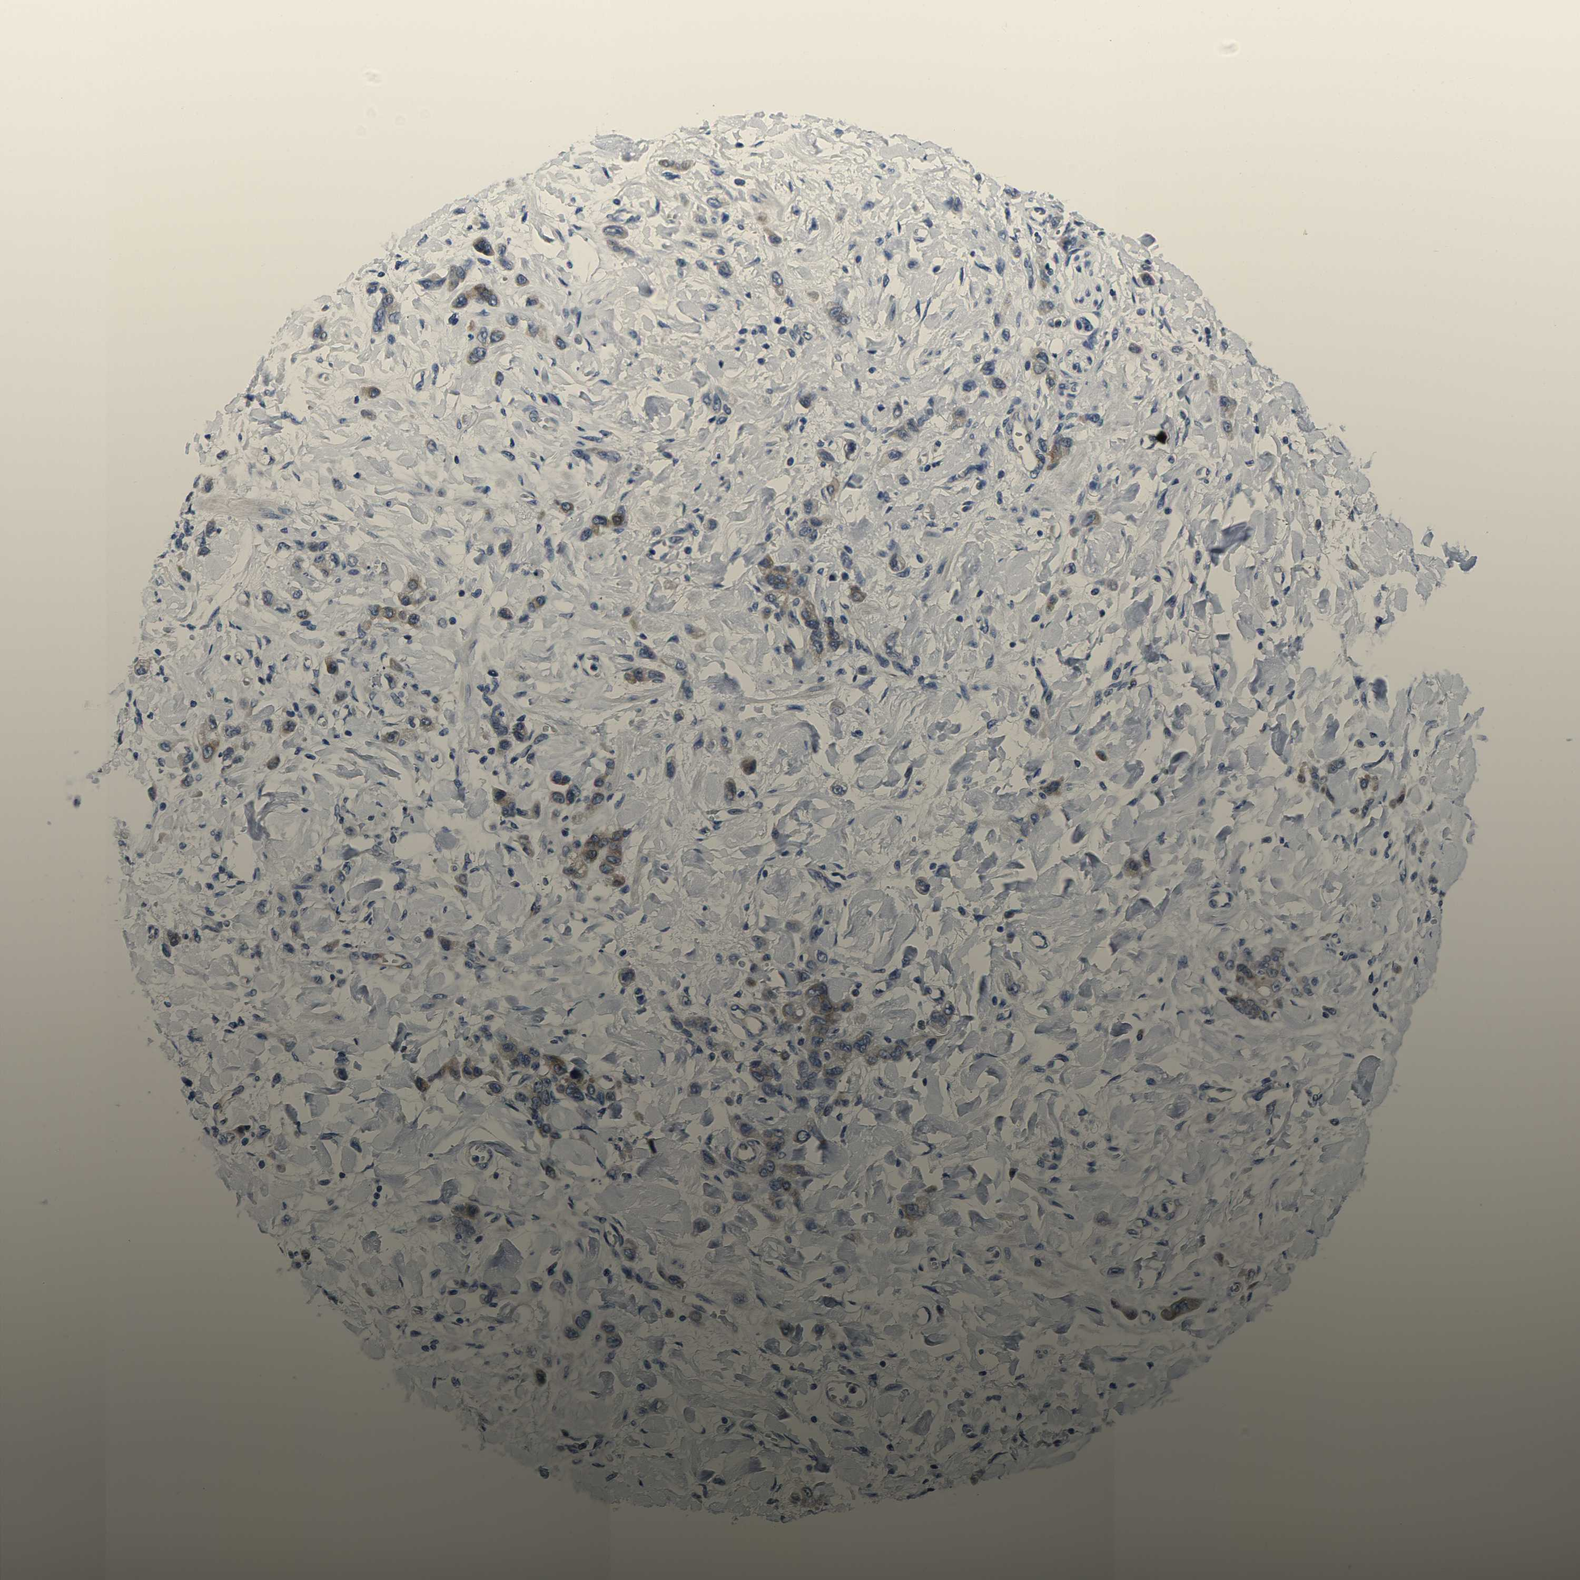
{"staining": {"intensity": "moderate", "quantity": ">75%", "location": "cytoplasmic/membranous"}, "tissue": "stomach cancer", "cell_type": "Tumor cells", "image_type": "cancer", "snomed": [{"axis": "morphology", "description": "Normal tissue, NOS"}, {"axis": "morphology", "description": "Adenocarcinoma, NOS"}, {"axis": "topography", "description": "Stomach"}], "caption": "Brown immunohistochemical staining in adenocarcinoma (stomach) reveals moderate cytoplasmic/membranous expression in about >75% of tumor cells.", "gene": "EIF4A1", "patient": {"sex": "male", "age": 82}}